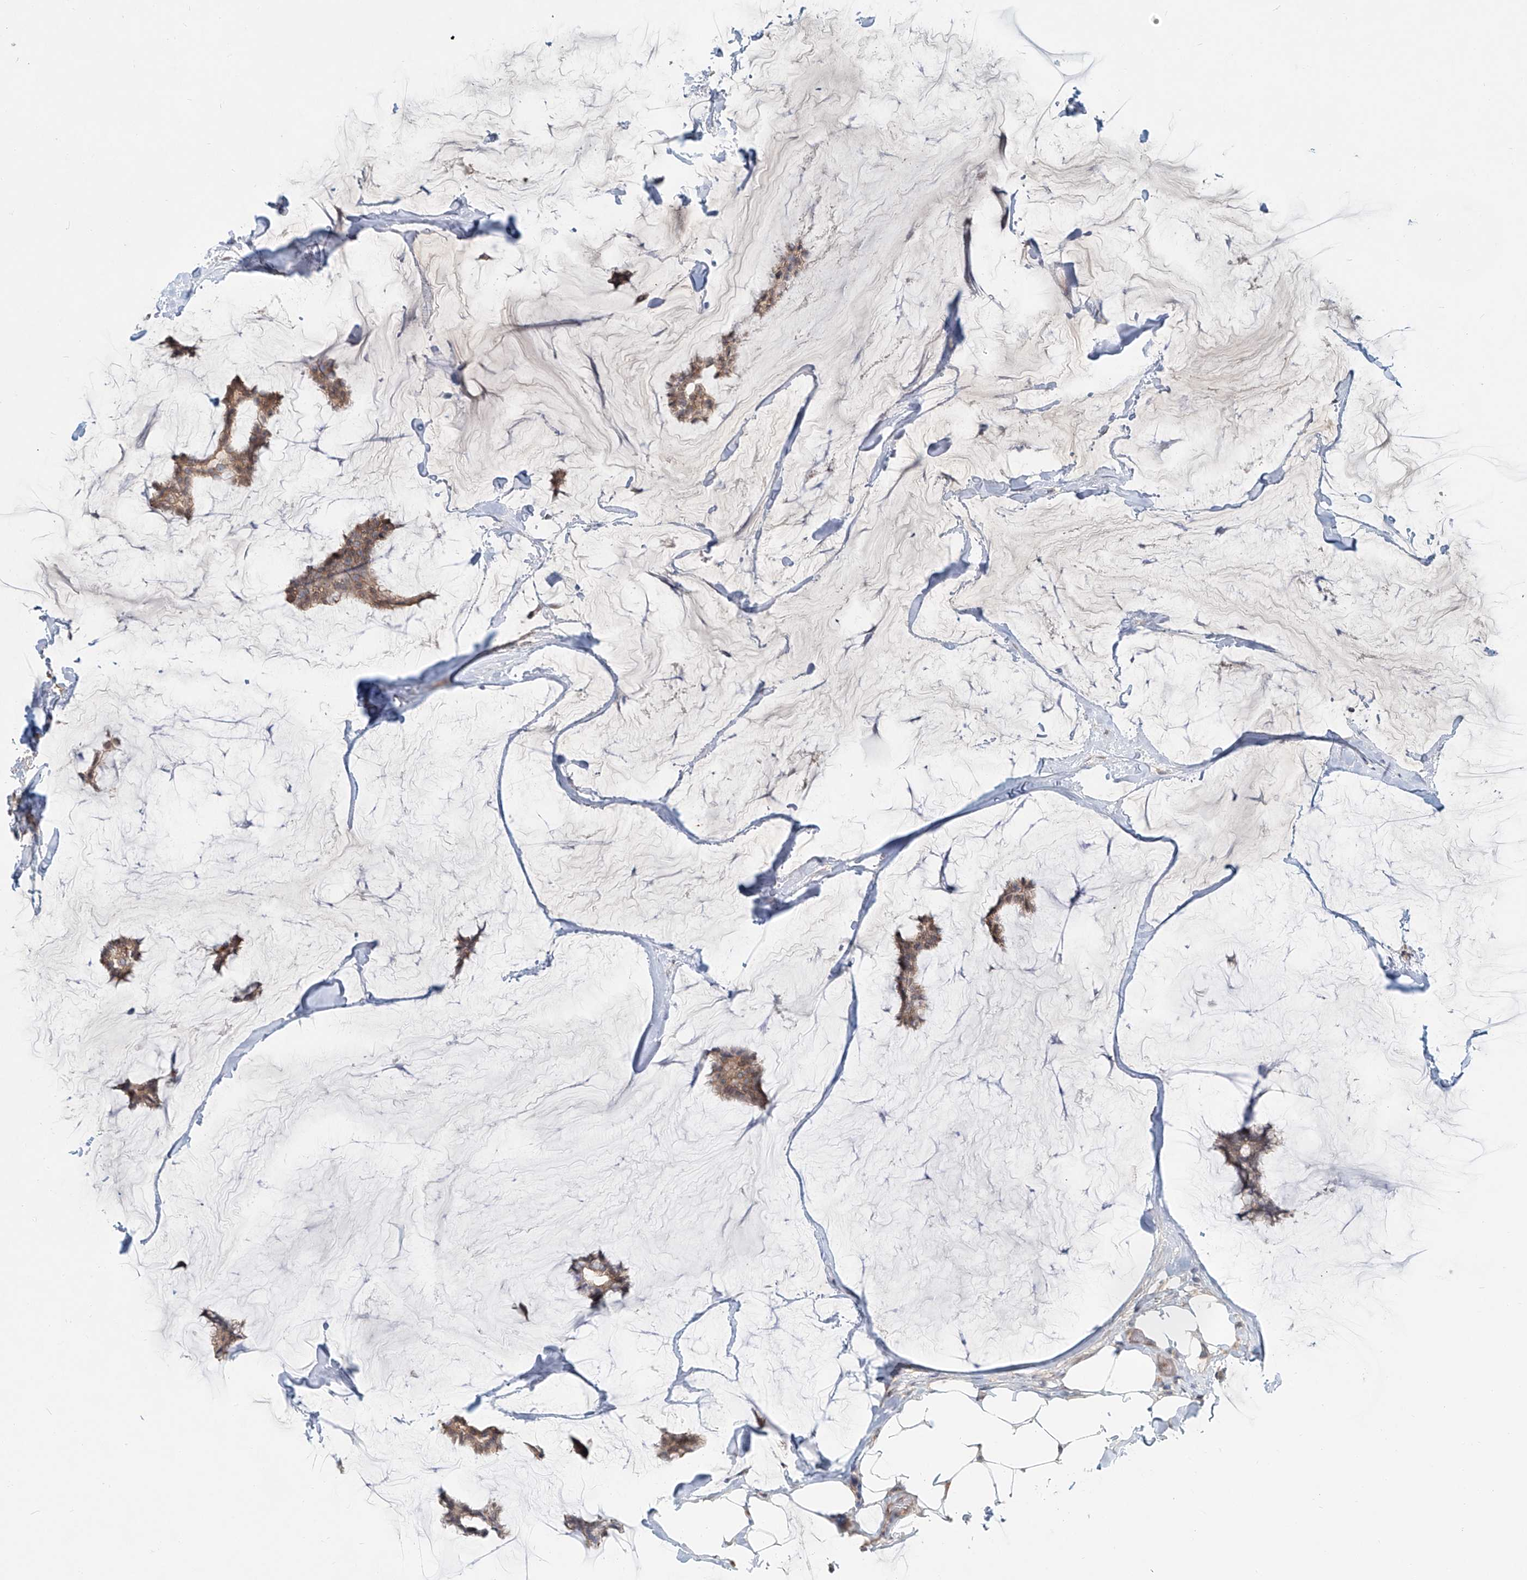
{"staining": {"intensity": "moderate", "quantity": ">75%", "location": "cytoplasmic/membranous"}, "tissue": "breast cancer", "cell_type": "Tumor cells", "image_type": "cancer", "snomed": [{"axis": "morphology", "description": "Duct carcinoma"}, {"axis": "topography", "description": "Breast"}], "caption": "A brown stain highlights moderate cytoplasmic/membranous positivity of a protein in infiltrating ductal carcinoma (breast) tumor cells.", "gene": "SASH1", "patient": {"sex": "female", "age": 93}}